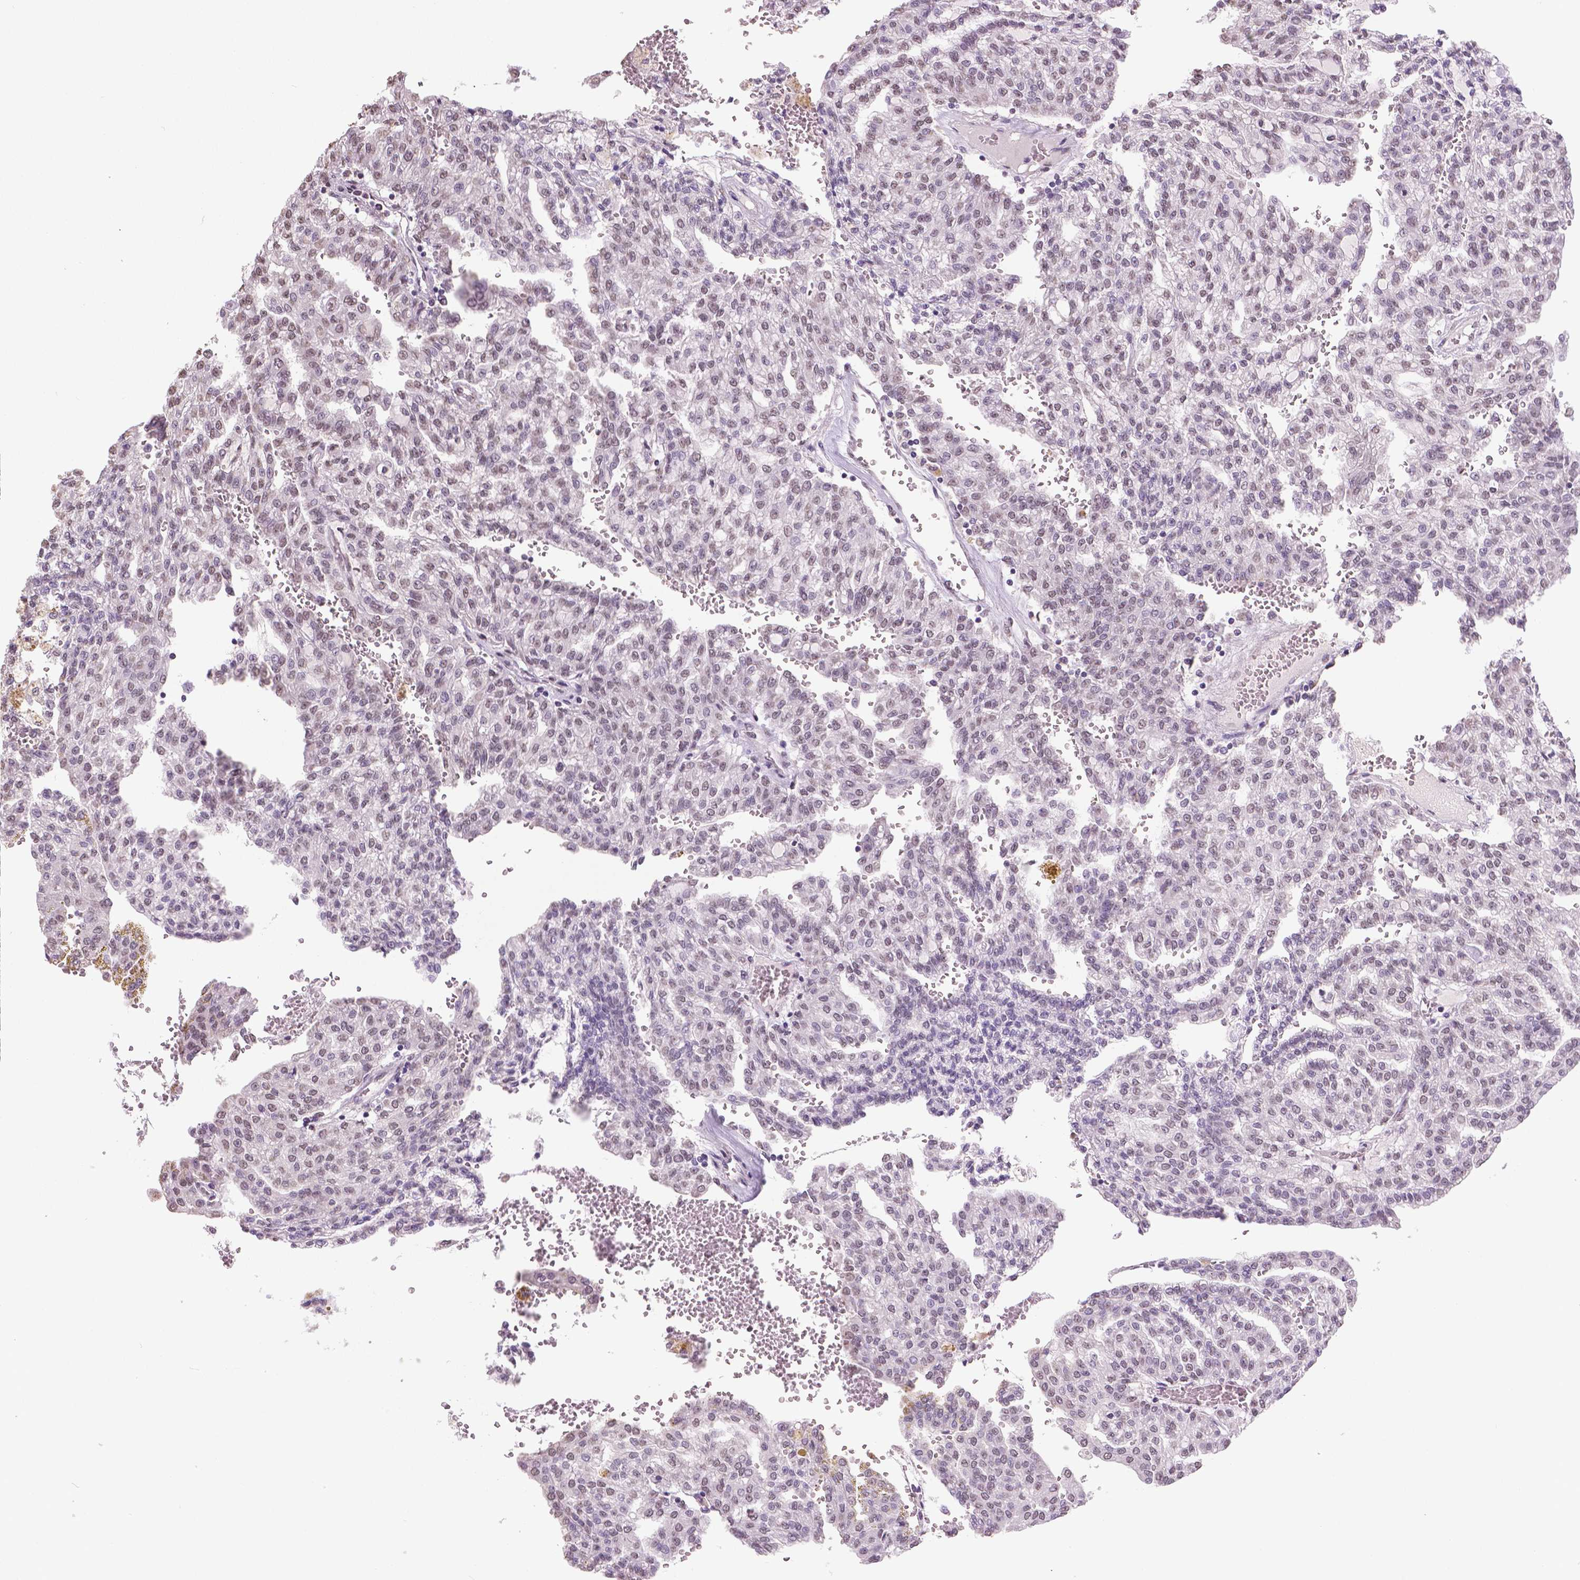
{"staining": {"intensity": "weak", "quantity": "<25%", "location": "nuclear"}, "tissue": "renal cancer", "cell_type": "Tumor cells", "image_type": "cancer", "snomed": [{"axis": "morphology", "description": "Adenocarcinoma, NOS"}, {"axis": "topography", "description": "Kidney"}], "caption": "Renal adenocarcinoma was stained to show a protein in brown. There is no significant staining in tumor cells. The staining was performed using DAB to visualize the protein expression in brown, while the nuclei were stained in blue with hematoxylin (Magnification: 20x).", "gene": "IGF2BP1", "patient": {"sex": "male", "age": 63}}